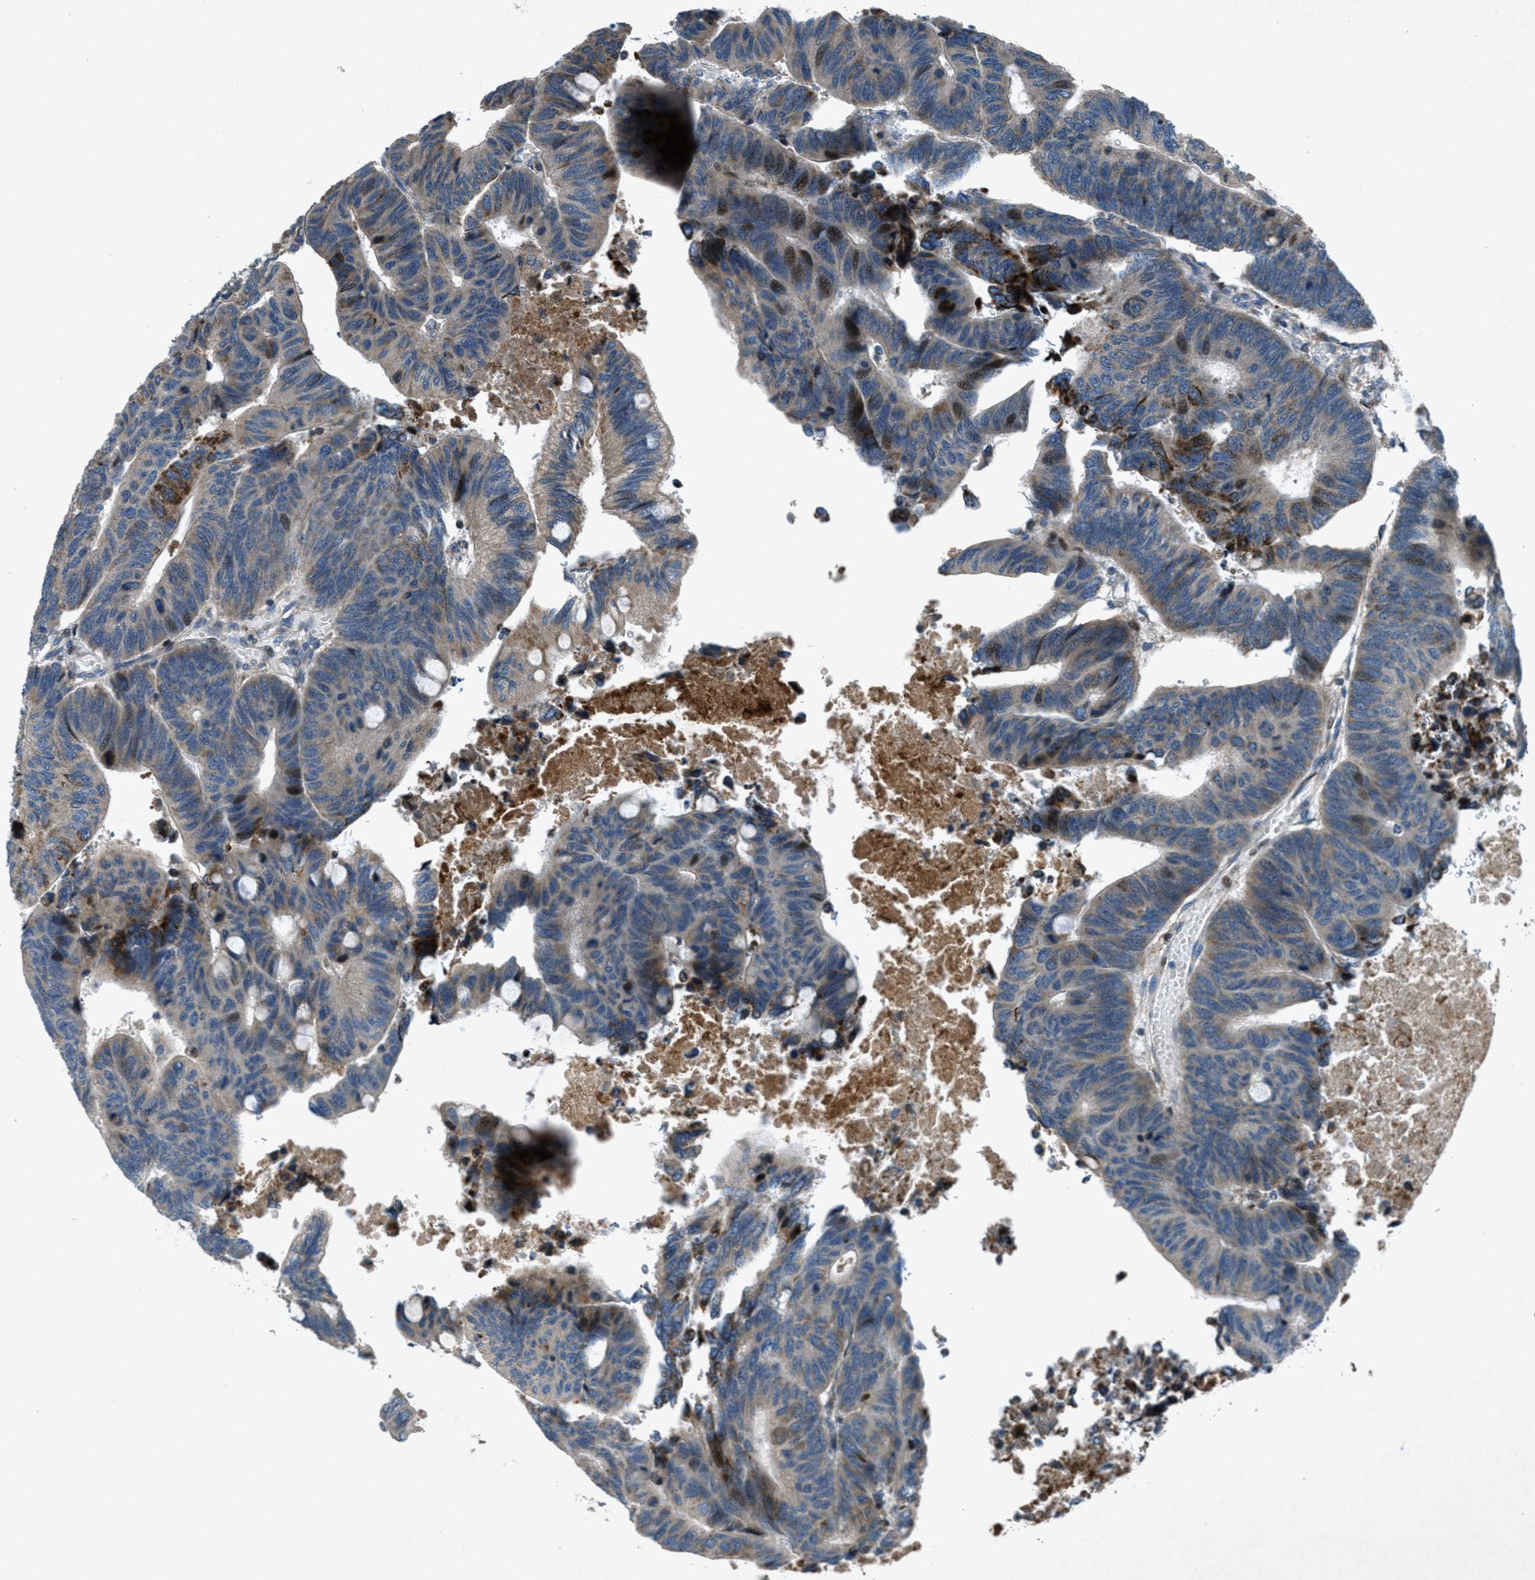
{"staining": {"intensity": "moderate", "quantity": "25%-75%", "location": "cytoplasmic/membranous,nuclear"}, "tissue": "colorectal cancer", "cell_type": "Tumor cells", "image_type": "cancer", "snomed": [{"axis": "morphology", "description": "Normal tissue, NOS"}, {"axis": "morphology", "description": "Adenocarcinoma, NOS"}, {"axis": "topography", "description": "Rectum"}, {"axis": "topography", "description": "Peripheral nerve tissue"}], "caption": "Immunohistochemistry photomicrograph of neoplastic tissue: colorectal cancer stained using IHC shows medium levels of moderate protein expression localized specifically in the cytoplasmic/membranous and nuclear of tumor cells, appearing as a cytoplasmic/membranous and nuclear brown color.", "gene": "CLEC2D", "patient": {"sex": "male", "age": 92}}